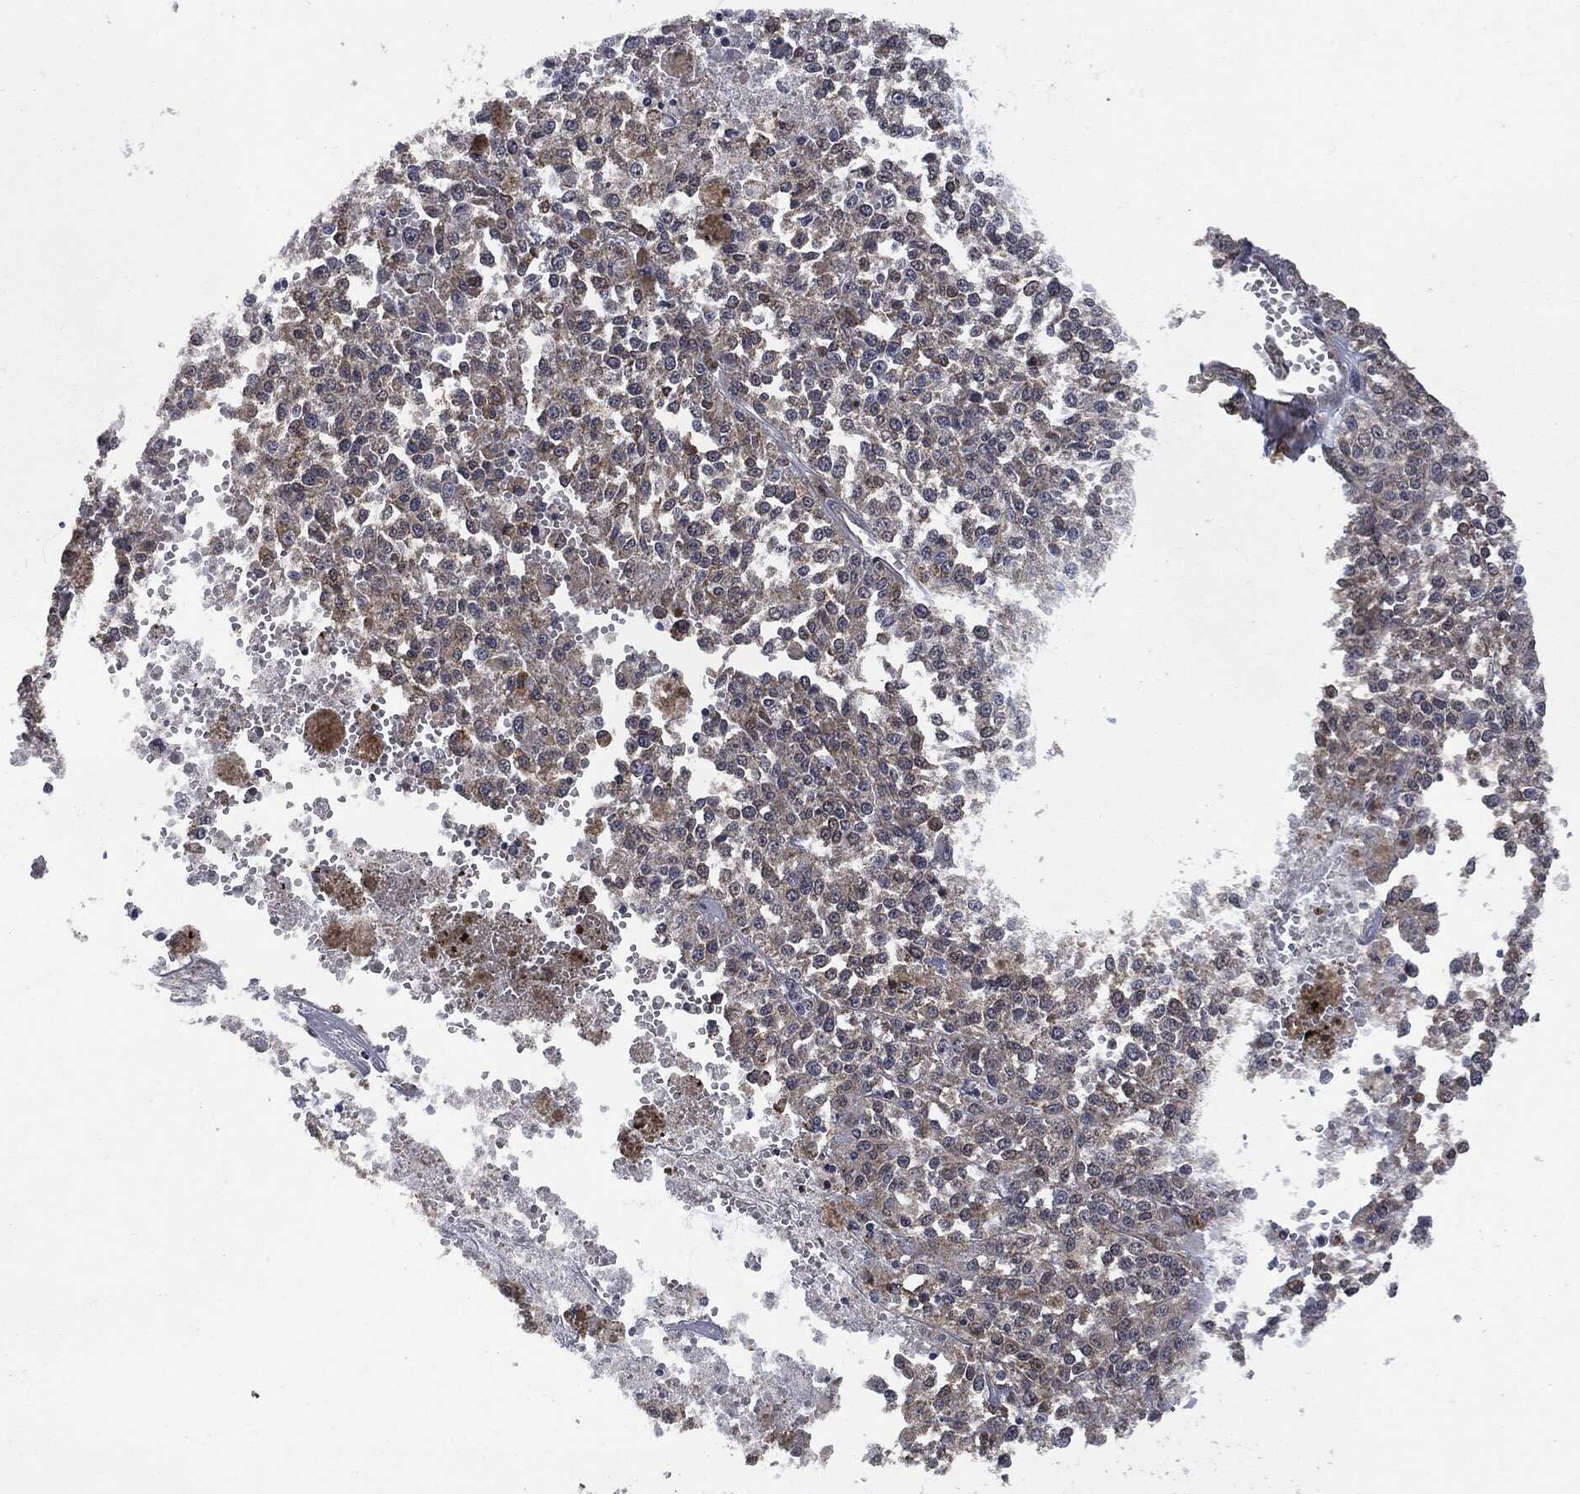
{"staining": {"intensity": "weak", "quantity": "<25%", "location": "cytoplasmic/membranous"}, "tissue": "melanoma", "cell_type": "Tumor cells", "image_type": "cancer", "snomed": [{"axis": "morphology", "description": "Malignant melanoma, Metastatic site"}, {"axis": "topography", "description": "Lymph node"}], "caption": "Malignant melanoma (metastatic site) was stained to show a protein in brown. There is no significant expression in tumor cells.", "gene": "PSMB10", "patient": {"sex": "female", "age": 64}}